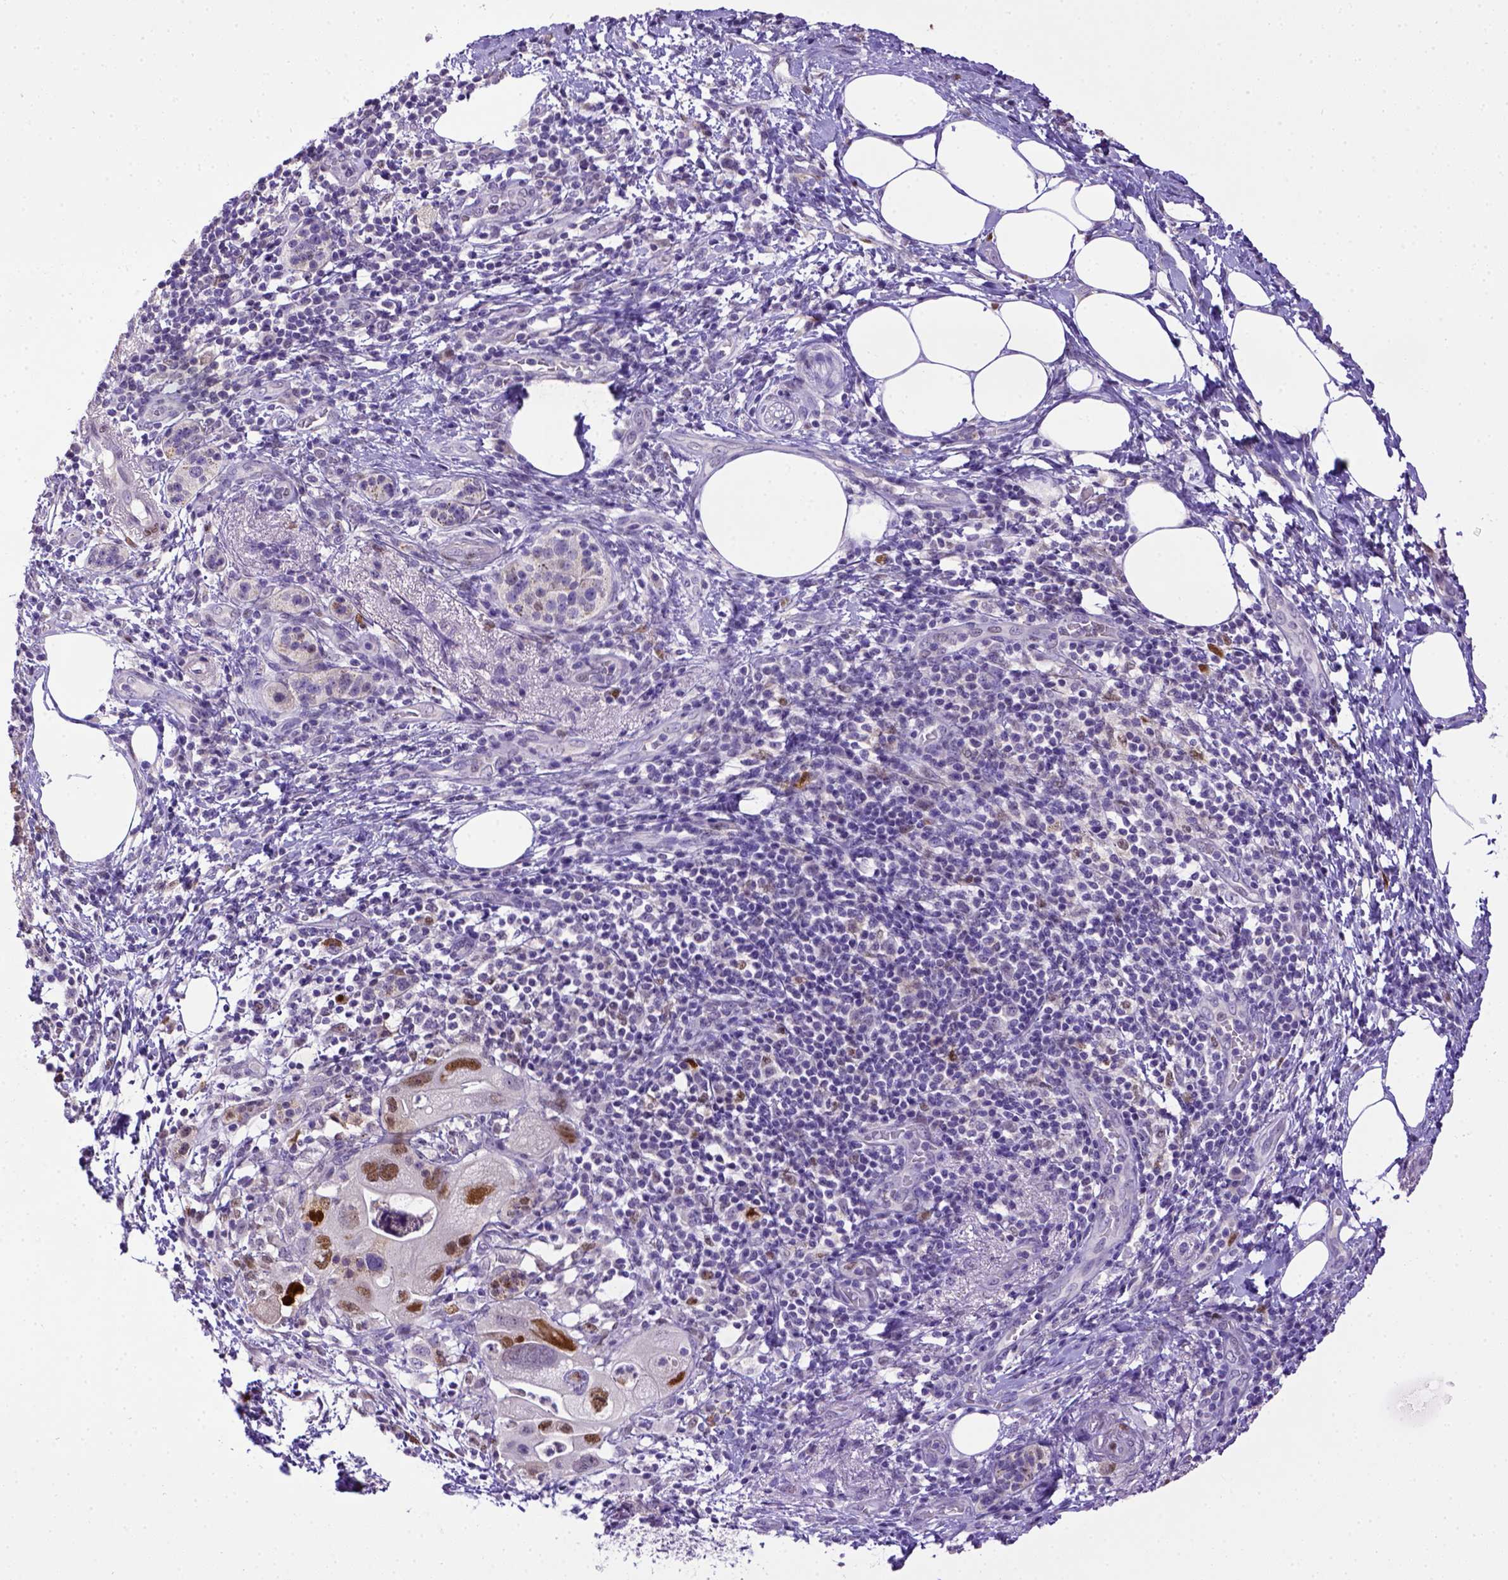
{"staining": {"intensity": "moderate", "quantity": ">75%", "location": "nuclear"}, "tissue": "pancreatic cancer", "cell_type": "Tumor cells", "image_type": "cancer", "snomed": [{"axis": "morphology", "description": "Adenocarcinoma, NOS"}, {"axis": "topography", "description": "Pancreas"}], "caption": "Adenocarcinoma (pancreatic) was stained to show a protein in brown. There is medium levels of moderate nuclear staining in approximately >75% of tumor cells.", "gene": "CDKN1A", "patient": {"sex": "female", "age": 72}}